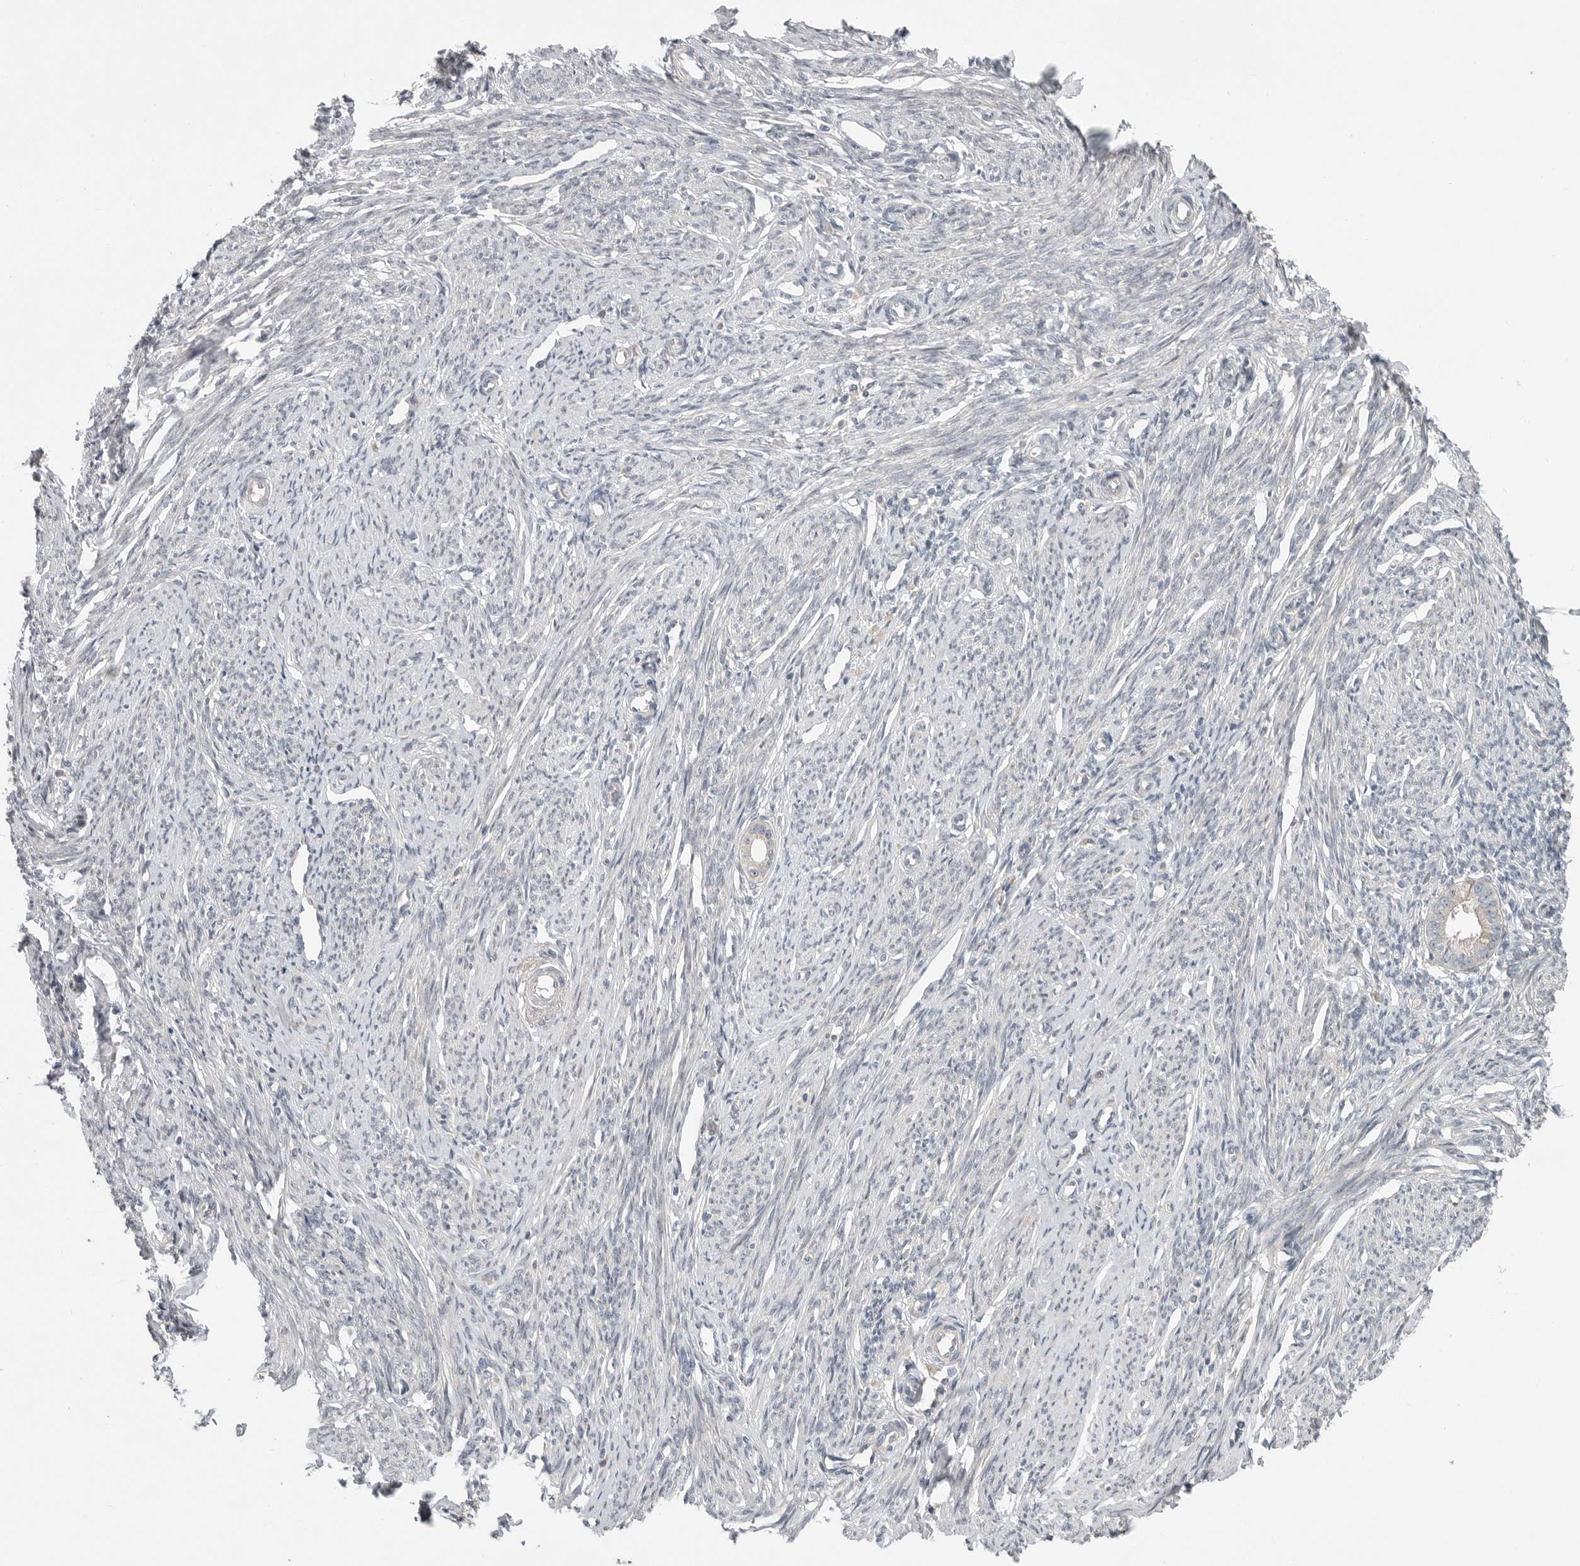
{"staining": {"intensity": "negative", "quantity": "none", "location": "none"}, "tissue": "endometrium", "cell_type": "Cells in endometrial stroma", "image_type": "normal", "snomed": [{"axis": "morphology", "description": "Normal tissue, NOS"}, {"axis": "topography", "description": "Endometrium"}], "caption": "There is no significant staining in cells in endometrial stroma of endometrium. (Stains: DAB IHC with hematoxylin counter stain, Microscopy: brightfield microscopy at high magnification).", "gene": "FBXO43", "patient": {"sex": "female", "age": 56}}